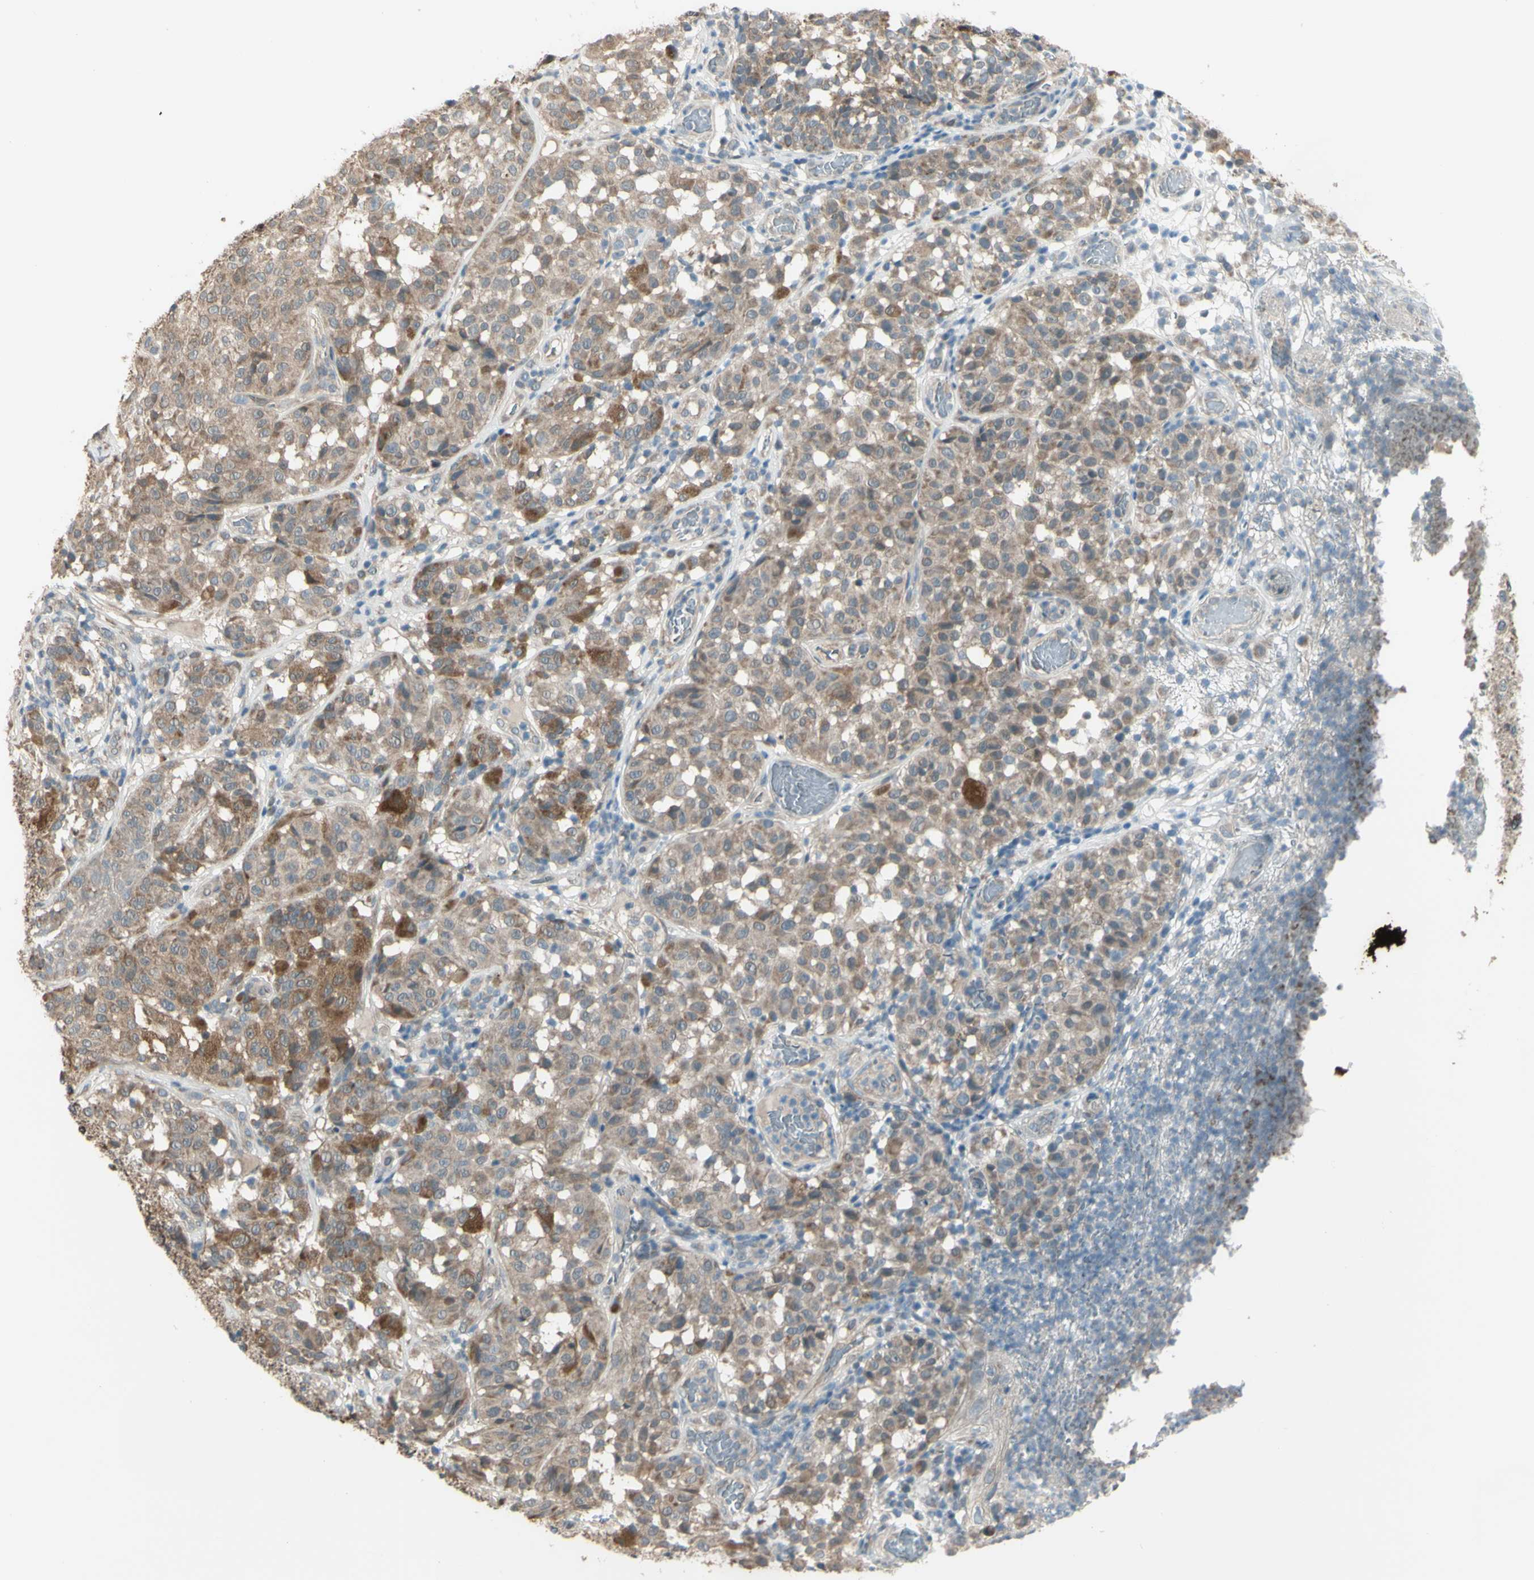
{"staining": {"intensity": "weak", "quantity": "25%-75%", "location": "cytoplasmic/membranous"}, "tissue": "melanoma", "cell_type": "Tumor cells", "image_type": "cancer", "snomed": [{"axis": "morphology", "description": "Malignant melanoma, NOS"}, {"axis": "topography", "description": "Skin"}], "caption": "Immunohistochemistry (IHC) (DAB (3,3'-diaminobenzidine)) staining of human melanoma shows weak cytoplasmic/membranous protein staining in approximately 25%-75% of tumor cells.", "gene": "NAXD", "patient": {"sex": "female", "age": 46}}